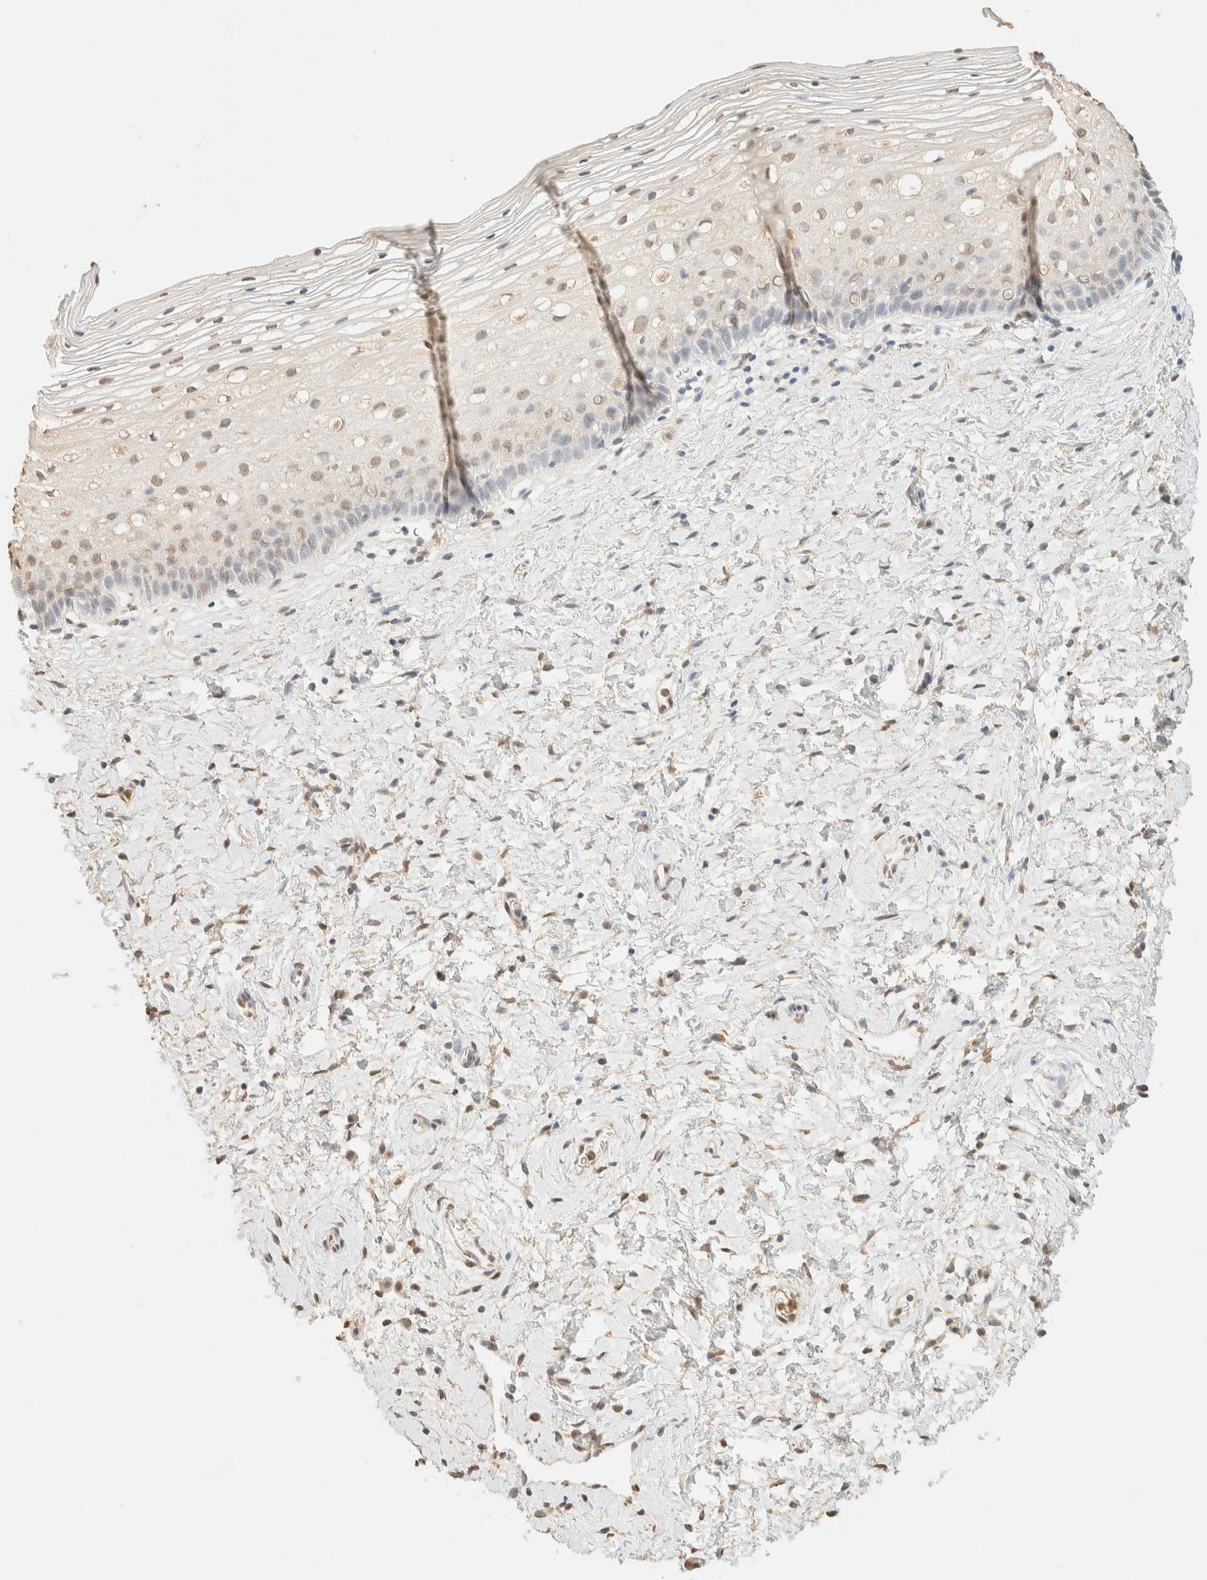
{"staining": {"intensity": "moderate", "quantity": ">75%", "location": "nuclear"}, "tissue": "cervix", "cell_type": "Squamous epithelial cells", "image_type": "normal", "snomed": [{"axis": "morphology", "description": "Normal tissue, NOS"}, {"axis": "topography", "description": "Cervix"}], "caption": "Protein staining by immunohistochemistry demonstrates moderate nuclear positivity in about >75% of squamous epithelial cells in unremarkable cervix.", "gene": "S100A13", "patient": {"sex": "female", "age": 72}}